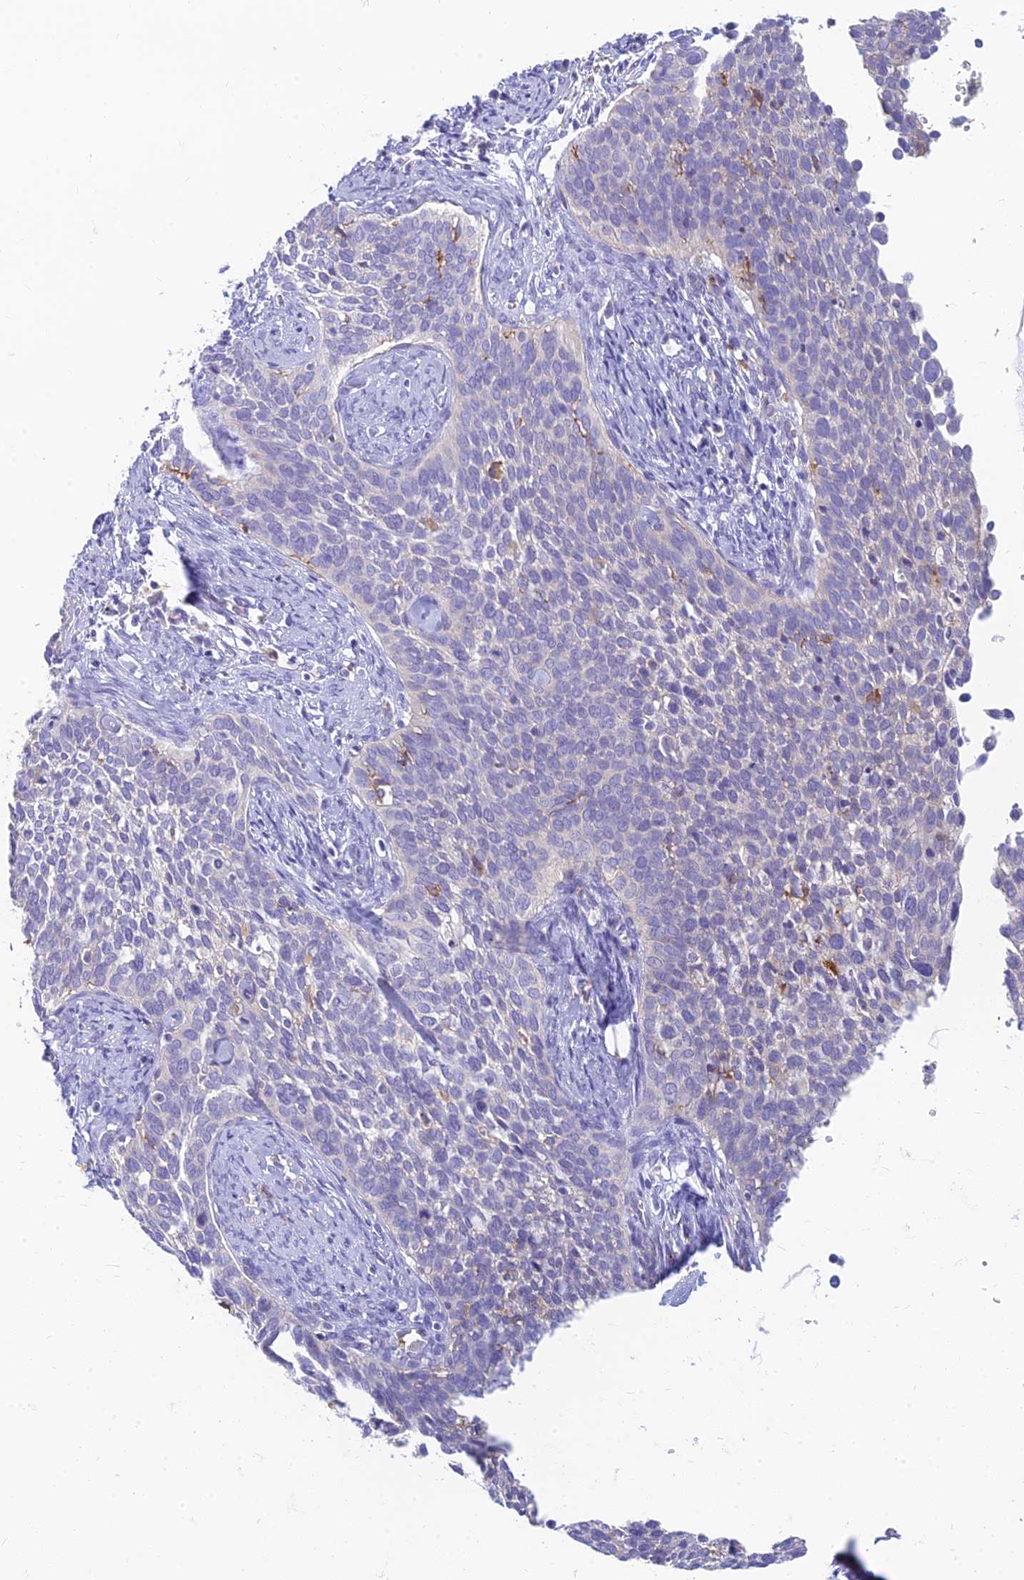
{"staining": {"intensity": "negative", "quantity": "none", "location": "none"}, "tissue": "cervical cancer", "cell_type": "Tumor cells", "image_type": "cancer", "snomed": [{"axis": "morphology", "description": "Squamous cell carcinoma, NOS"}, {"axis": "topography", "description": "Cervix"}], "caption": "Squamous cell carcinoma (cervical) was stained to show a protein in brown. There is no significant positivity in tumor cells.", "gene": "STRN4", "patient": {"sex": "female", "age": 34}}